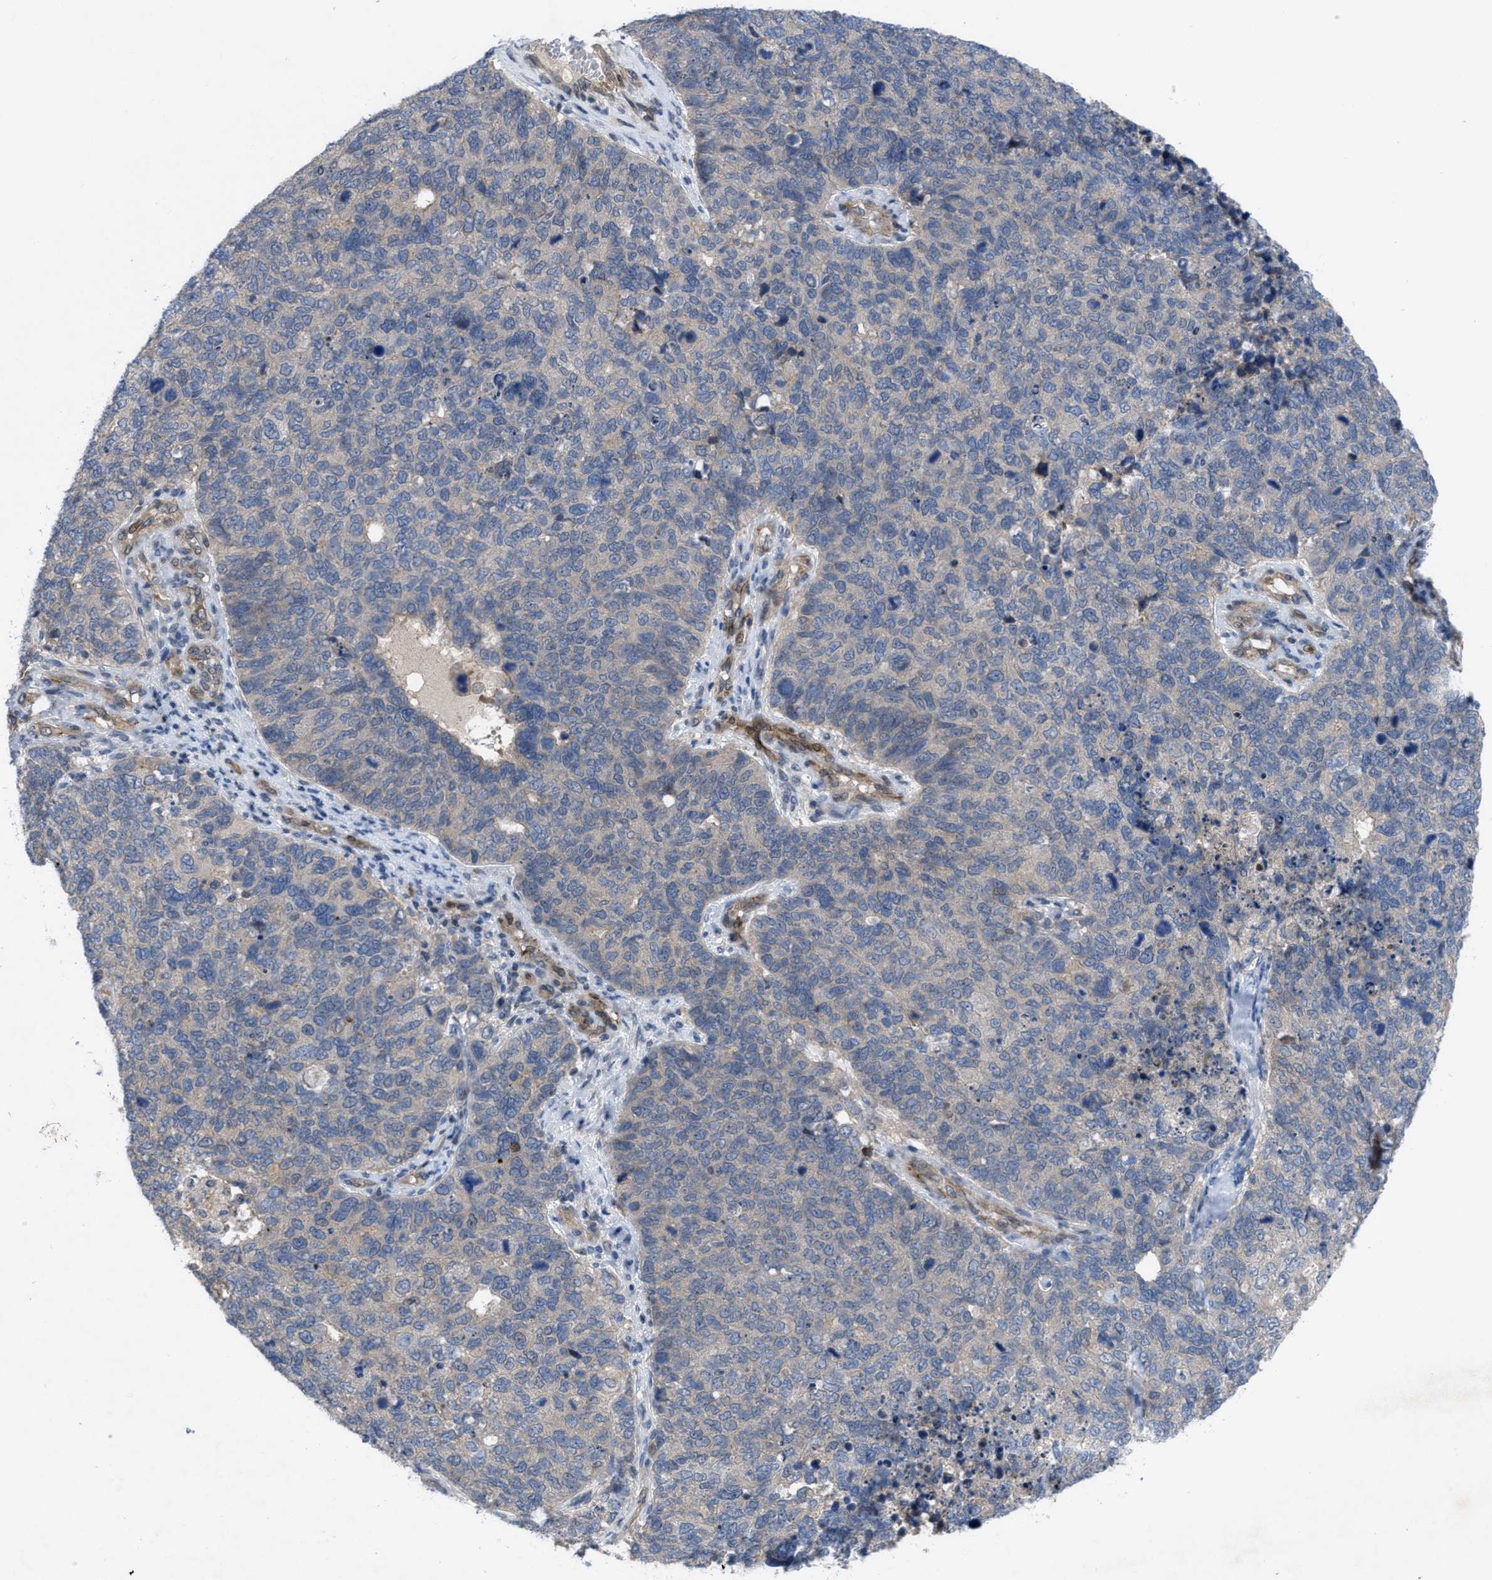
{"staining": {"intensity": "negative", "quantity": "none", "location": "none"}, "tissue": "cervical cancer", "cell_type": "Tumor cells", "image_type": "cancer", "snomed": [{"axis": "morphology", "description": "Squamous cell carcinoma, NOS"}, {"axis": "topography", "description": "Cervix"}], "caption": "Photomicrograph shows no protein expression in tumor cells of cervical cancer (squamous cell carcinoma) tissue.", "gene": "IL17RE", "patient": {"sex": "female", "age": 63}}